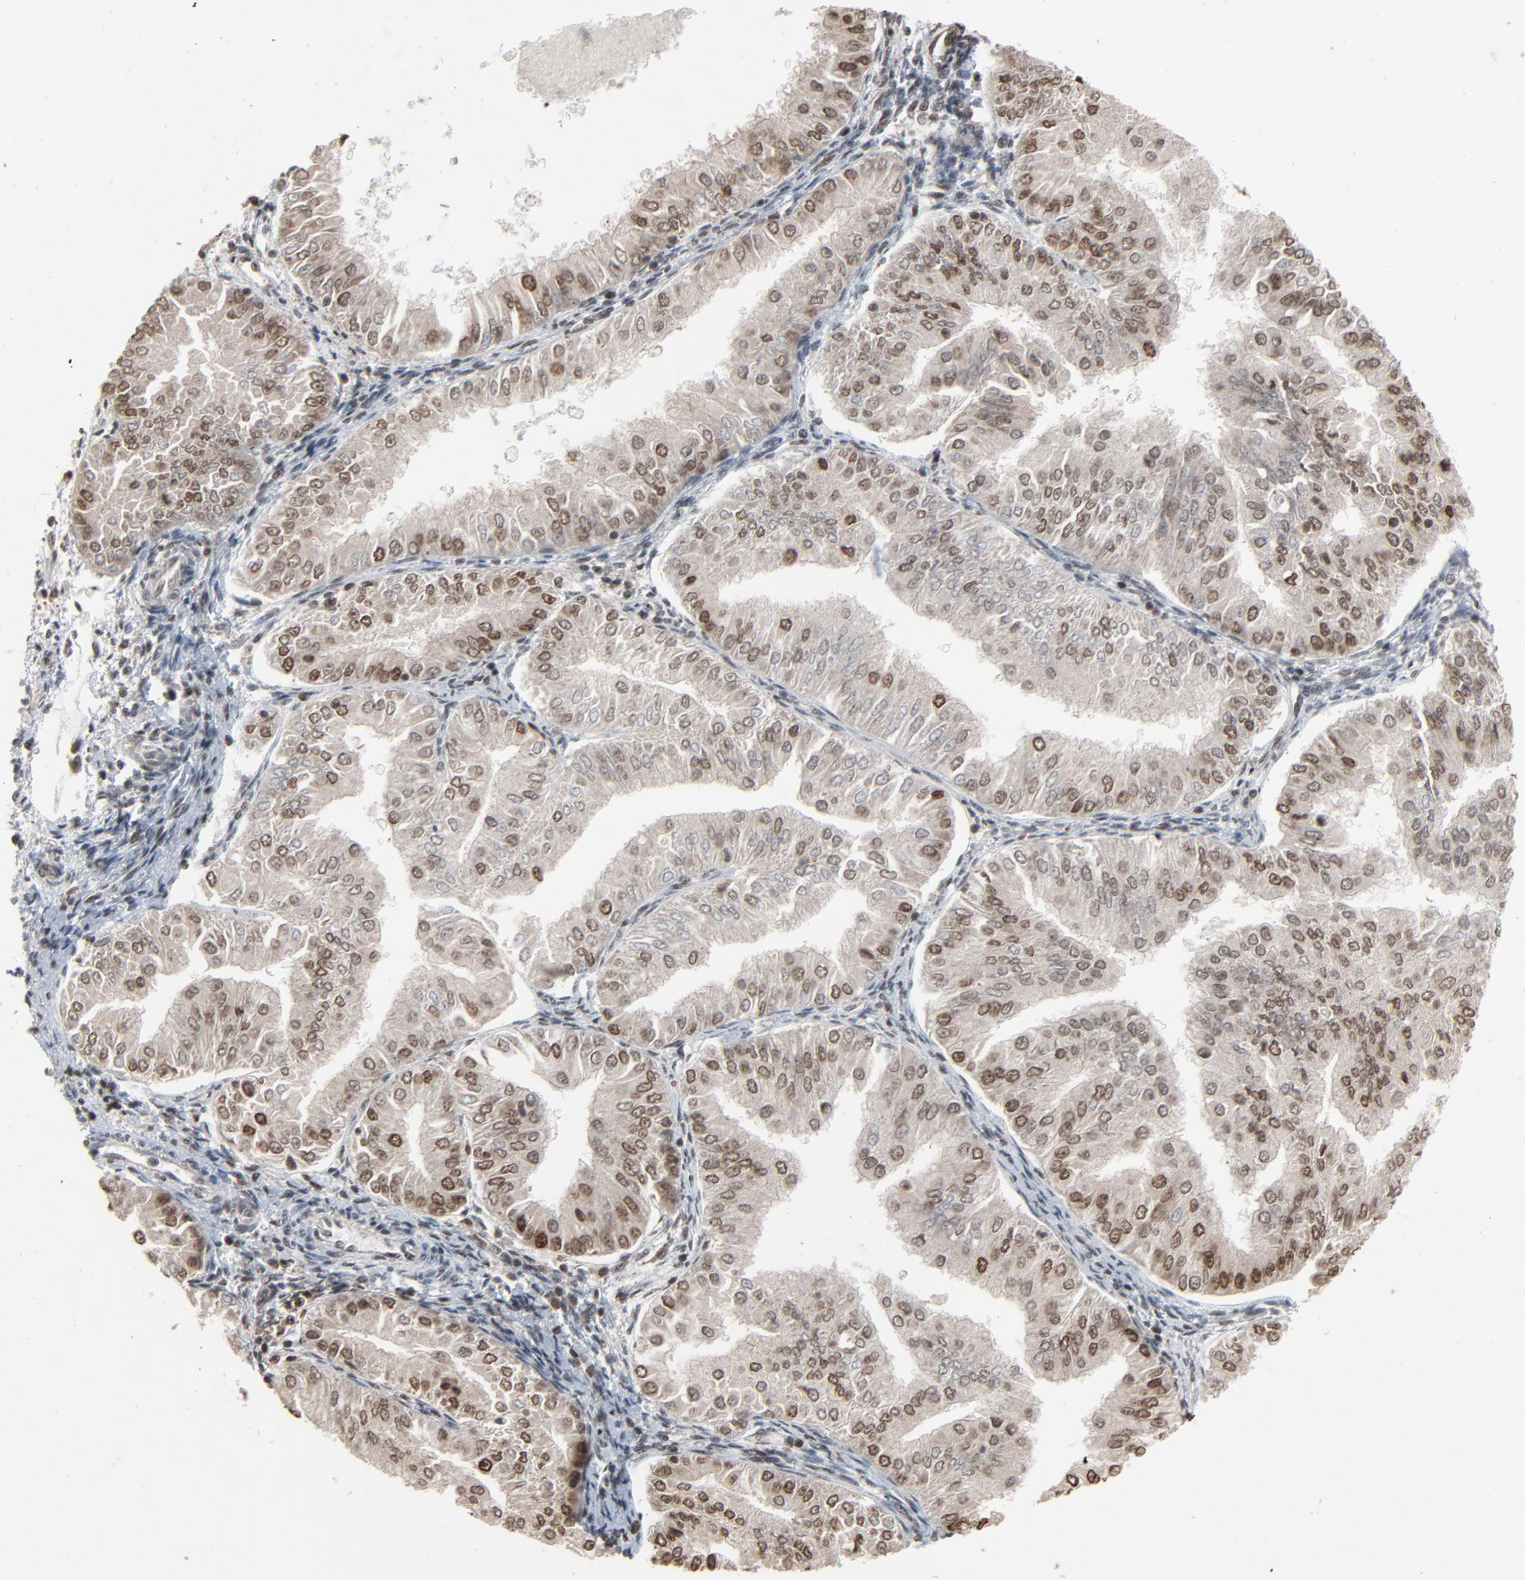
{"staining": {"intensity": "moderate", "quantity": "25%-75%", "location": "nuclear"}, "tissue": "endometrial cancer", "cell_type": "Tumor cells", "image_type": "cancer", "snomed": [{"axis": "morphology", "description": "Adenocarcinoma, NOS"}, {"axis": "topography", "description": "Endometrium"}], "caption": "The micrograph exhibits staining of endometrial adenocarcinoma, revealing moderate nuclear protein staining (brown color) within tumor cells. (DAB (3,3'-diaminobenzidine) IHC, brown staining for protein, blue staining for nuclei).", "gene": "RPS6KA3", "patient": {"sex": "female", "age": 53}}